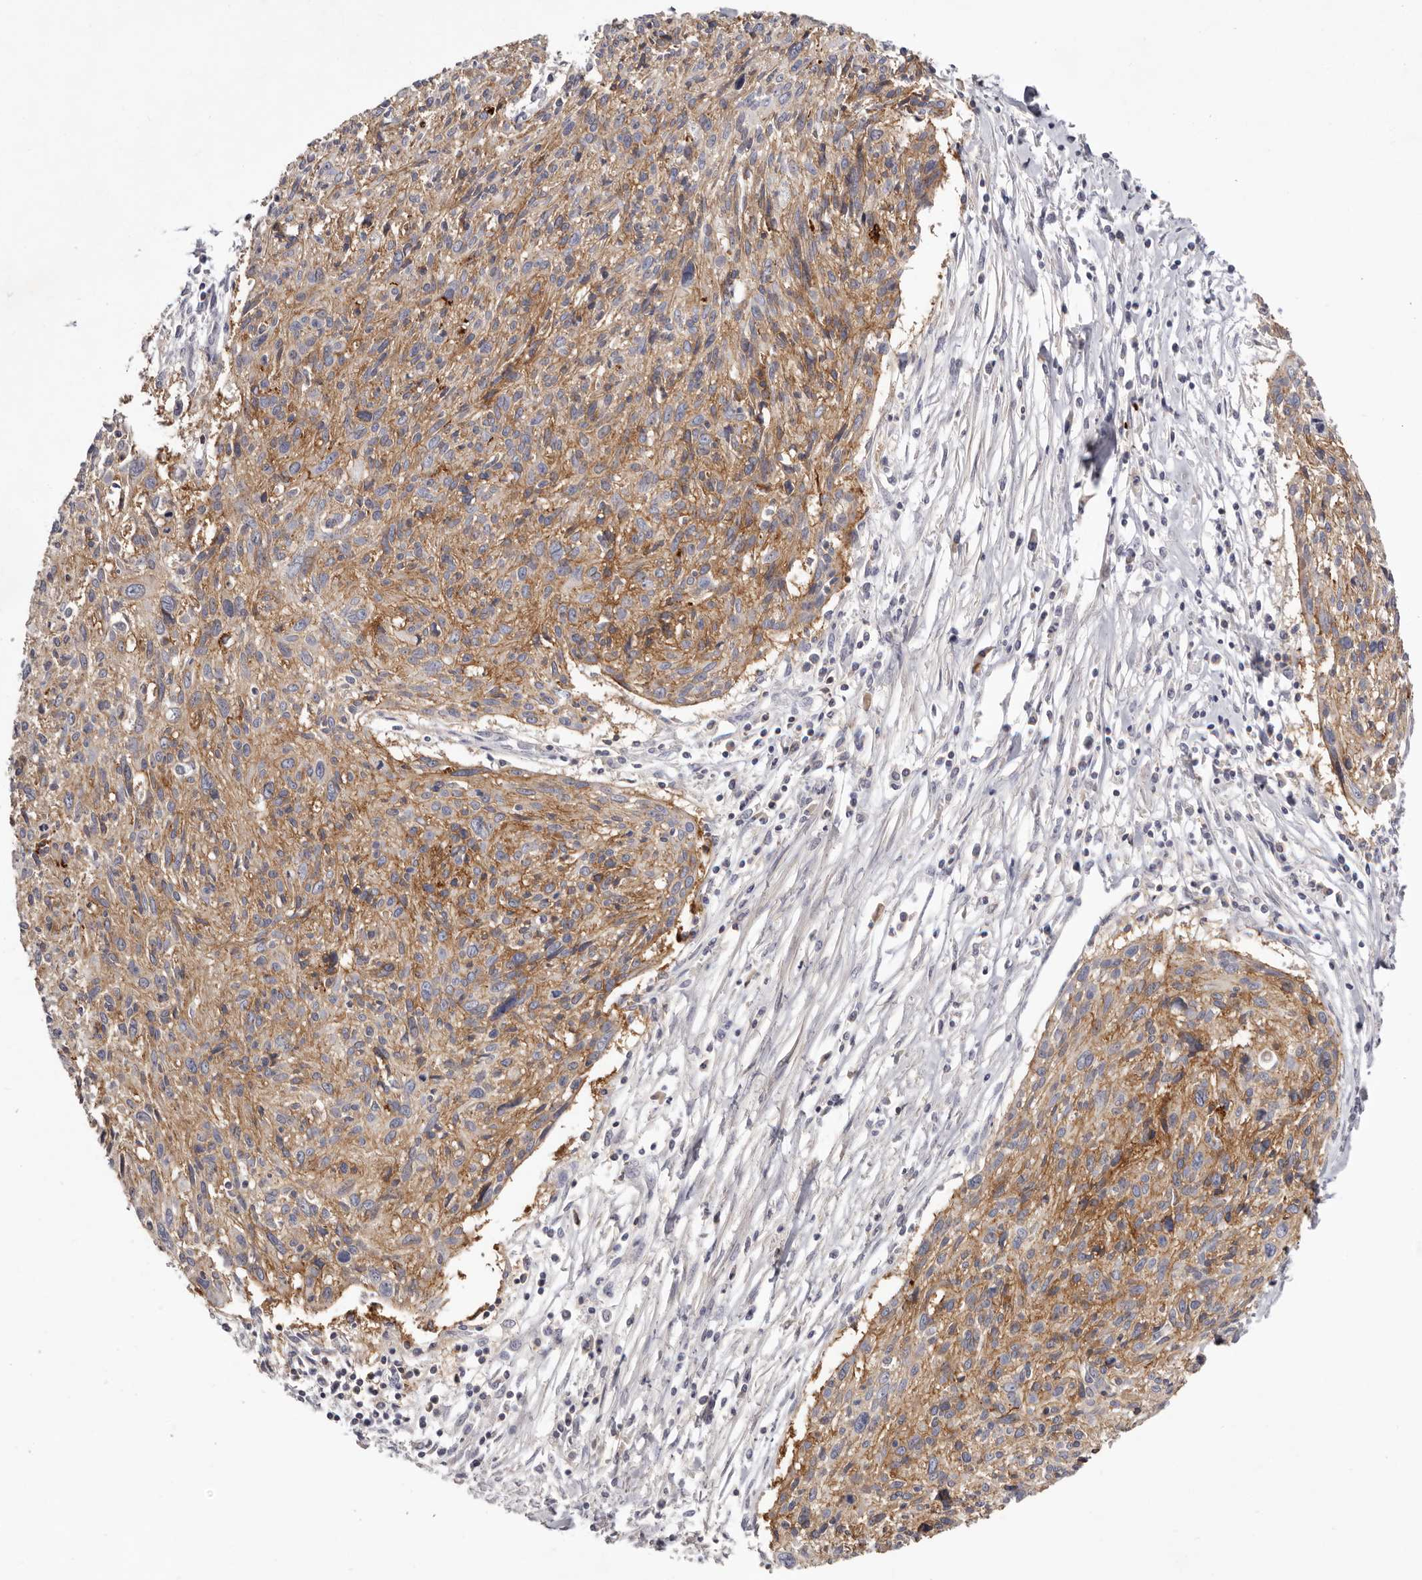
{"staining": {"intensity": "moderate", "quantity": ">75%", "location": "cytoplasmic/membranous"}, "tissue": "cervical cancer", "cell_type": "Tumor cells", "image_type": "cancer", "snomed": [{"axis": "morphology", "description": "Squamous cell carcinoma, NOS"}, {"axis": "topography", "description": "Cervix"}], "caption": "Immunohistochemical staining of human cervical cancer reveals moderate cytoplasmic/membranous protein expression in about >75% of tumor cells. The protein is stained brown, and the nuclei are stained in blue (DAB IHC with brightfield microscopy, high magnification).", "gene": "S1PR5", "patient": {"sex": "female", "age": 51}}